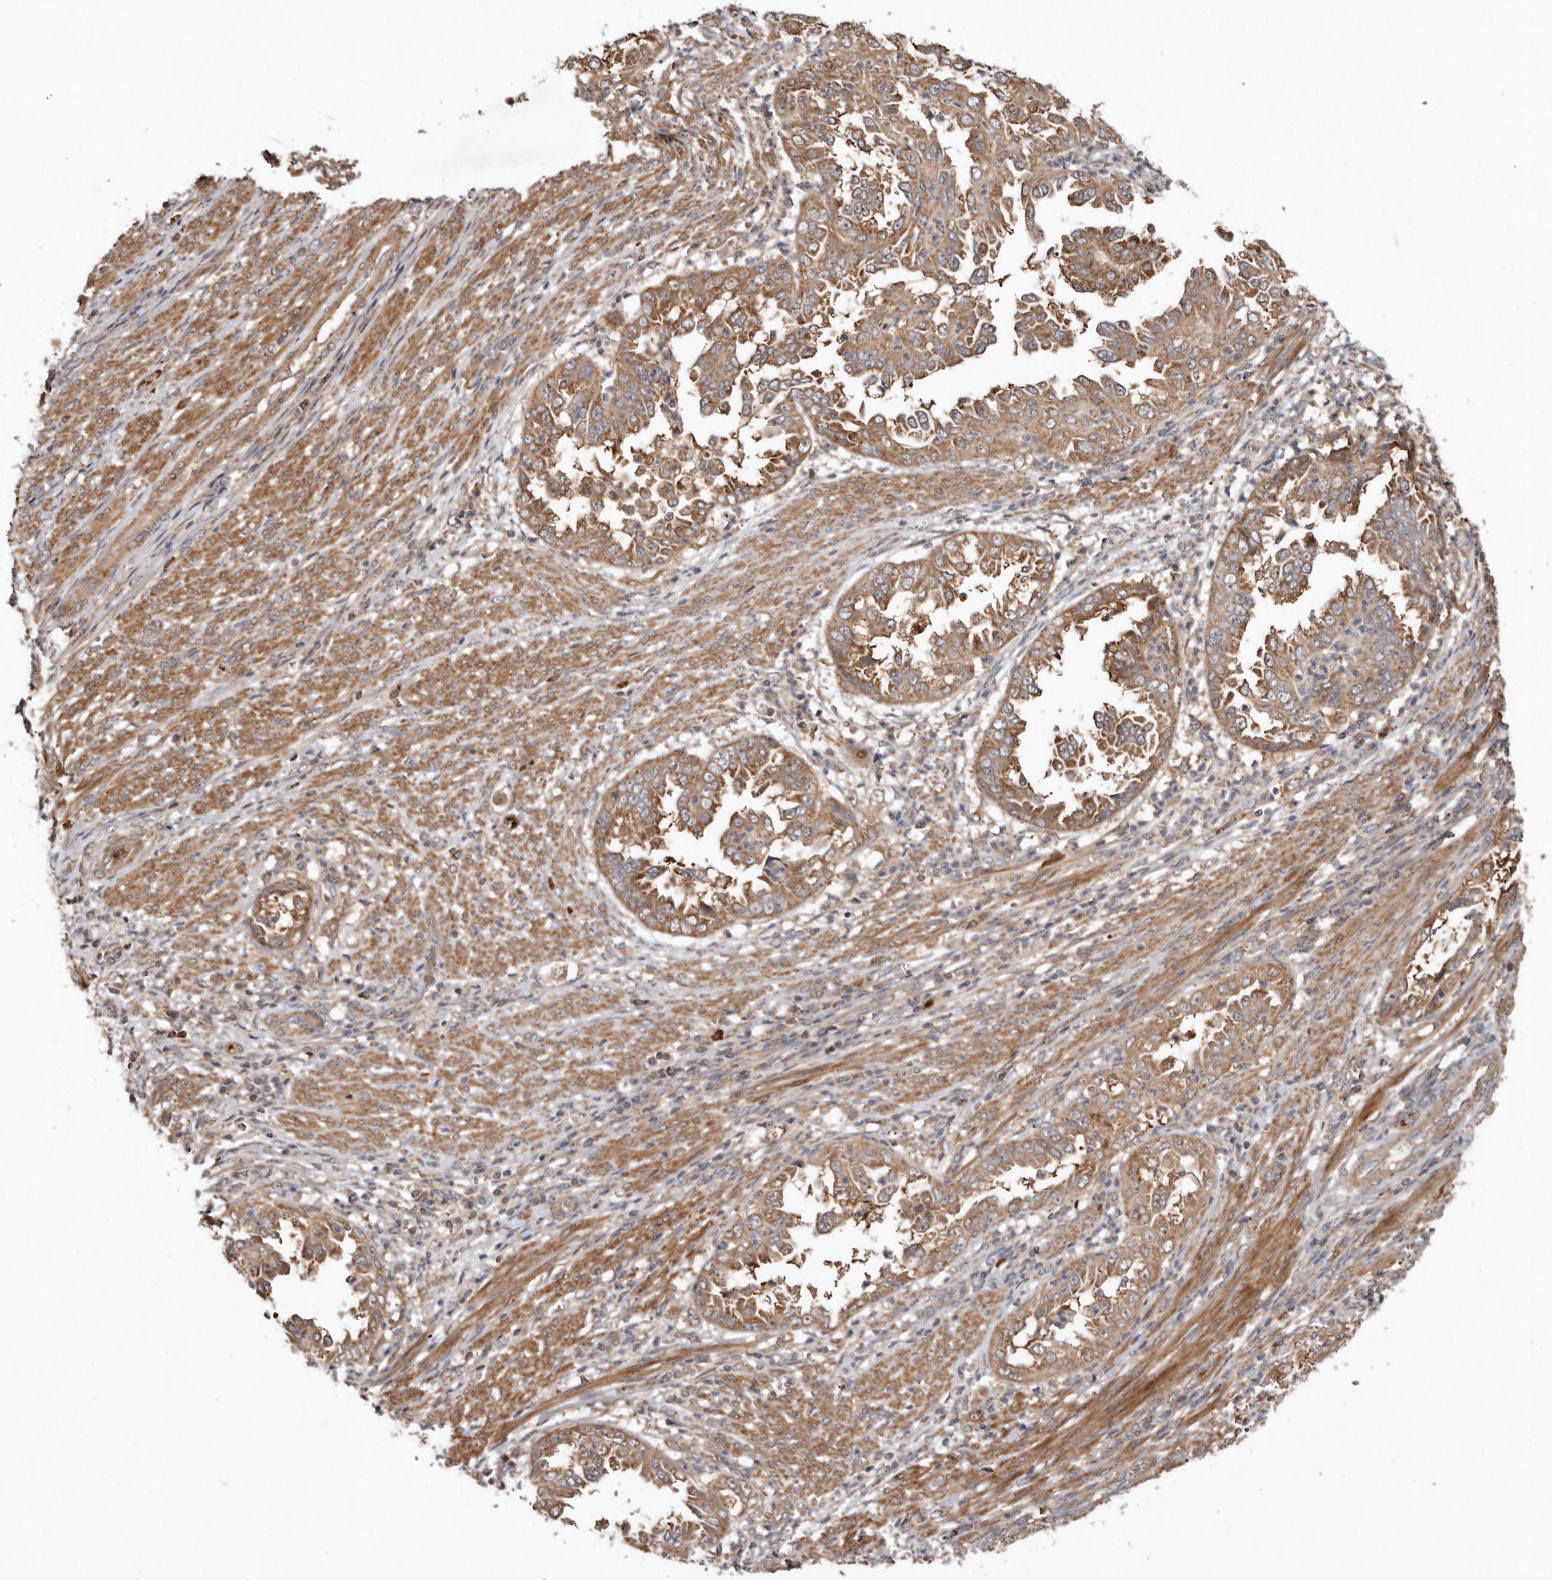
{"staining": {"intensity": "moderate", "quantity": ">75%", "location": "cytoplasmic/membranous"}, "tissue": "endometrial cancer", "cell_type": "Tumor cells", "image_type": "cancer", "snomed": [{"axis": "morphology", "description": "Adenocarcinoma, NOS"}, {"axis": "topography", "description": "Endometrium"}], "caption": "The immunohistochemical stain shows moderate cytoplasmic/membranous expression in tumor cells of endometrial adenocarcinoma tissue.", "gene": "GOT1L1", "patient": {"sex": "female", "age": 85}}